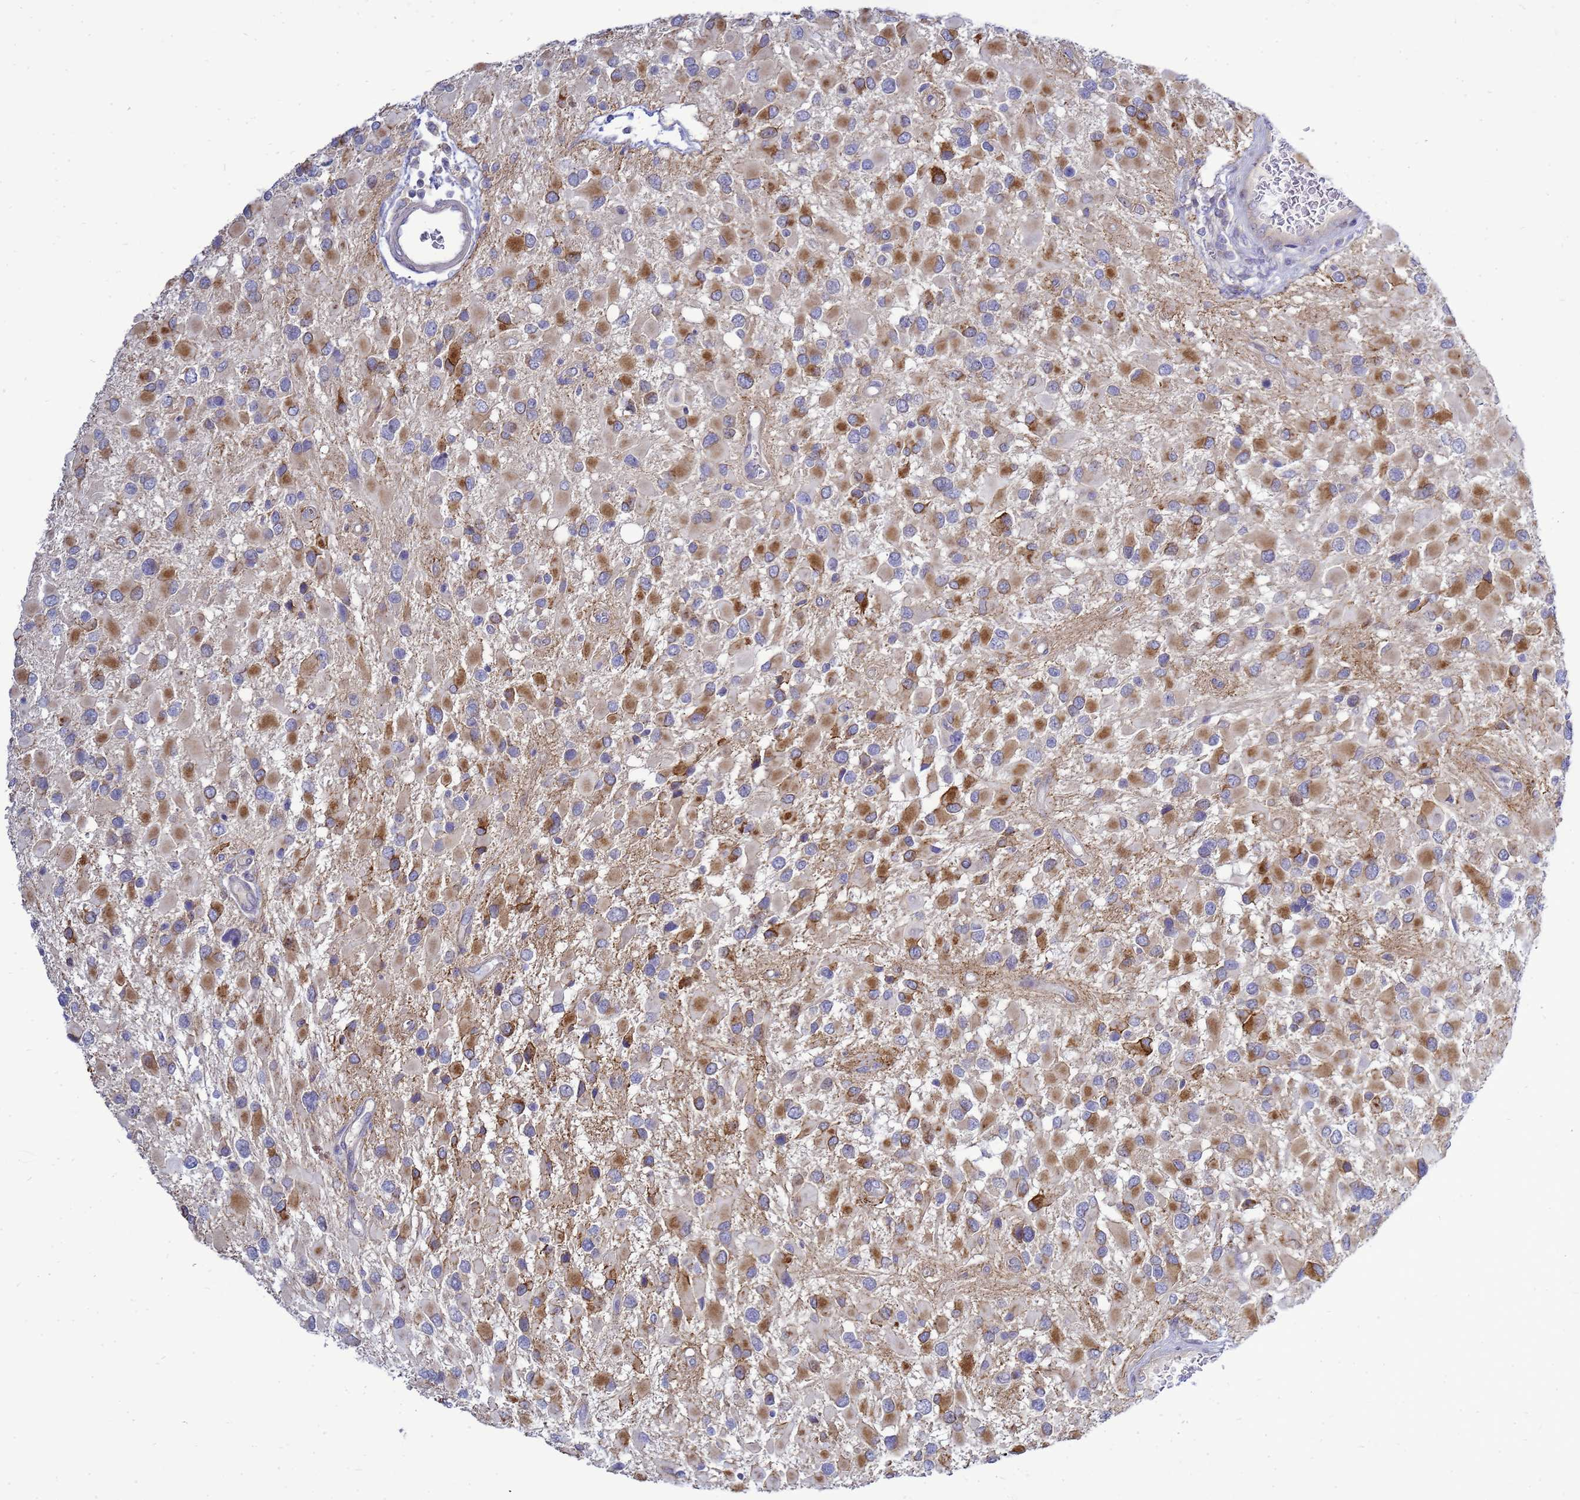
{"staining": {"intensity": "moderate", "quantity": "25%-75%", "location": "cytoplasmic/membranous"}, "tissue": "glioma", "cell_type": "Tumor cells", "image_type": "cancer", "snomed": [{"axis": "morphology", "description": "Glioma, malignant, High grade"}, {"axis": "topography", "description": "Brain"}], "caption": "IHC of malignant high-grade glioma displays medium levels of moderate cytoplasmic/membranous positivity in about 25%-75% of tumor cells. (DAB = brown stain, brightfield microscopy at high magnification).", "gene": "MON1B", "patient": {"sex": "male", "age": 53}}